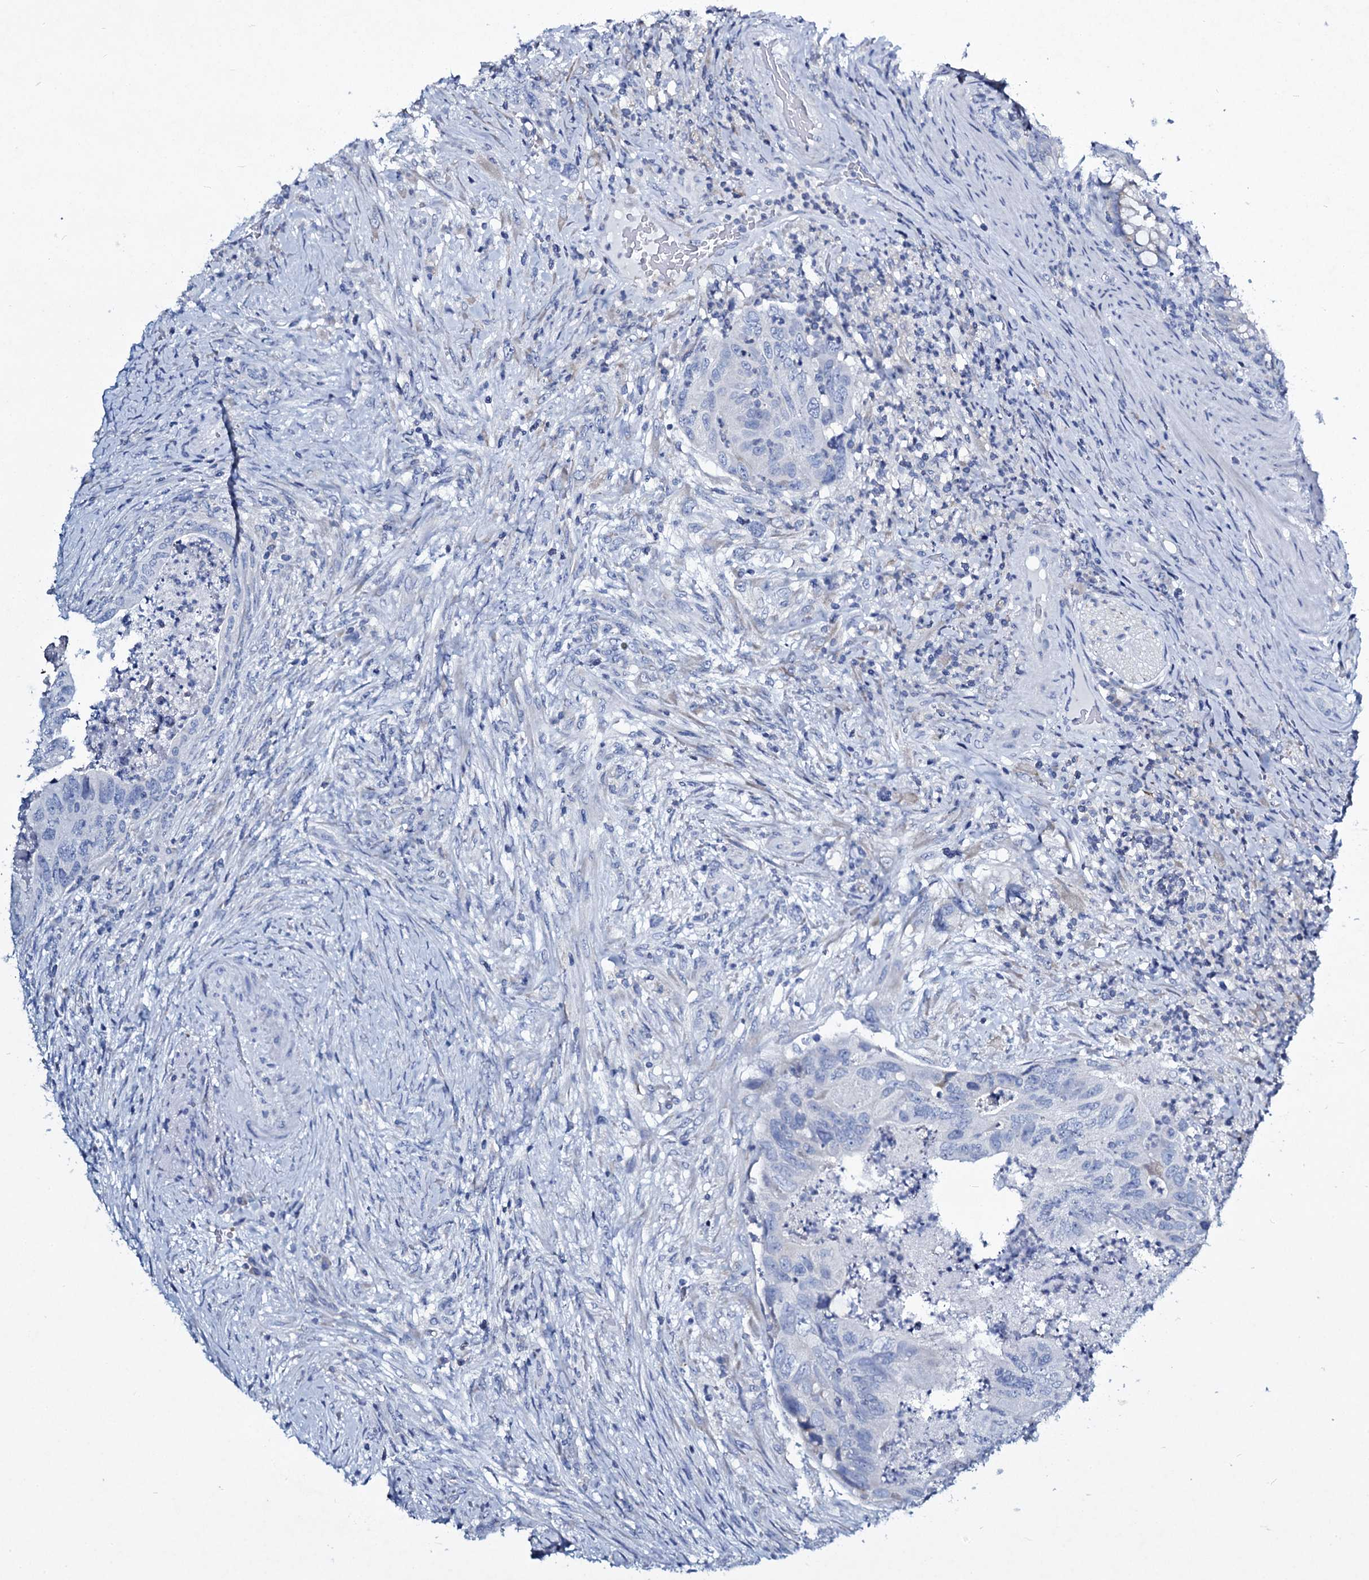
{"staining": {"intensity": "negative", "quantity": "none", "location": "none"}, "tissue": "colorectal cancer", "cell_type": "Tumor cells", "image_type": "cancer", "snomed": [{"axis": "morphology", "description": "Adenocarcinoma, NOS"}, {"axis": "topography", "description": "Rectum"}], "caption": "Adenocarcinoma (colorectal) was stained to show a protein in brown. There is no significant positivity in tumor cells.", "gene": "TPGS2", "patient": {"sex": "male", "age": 63}}